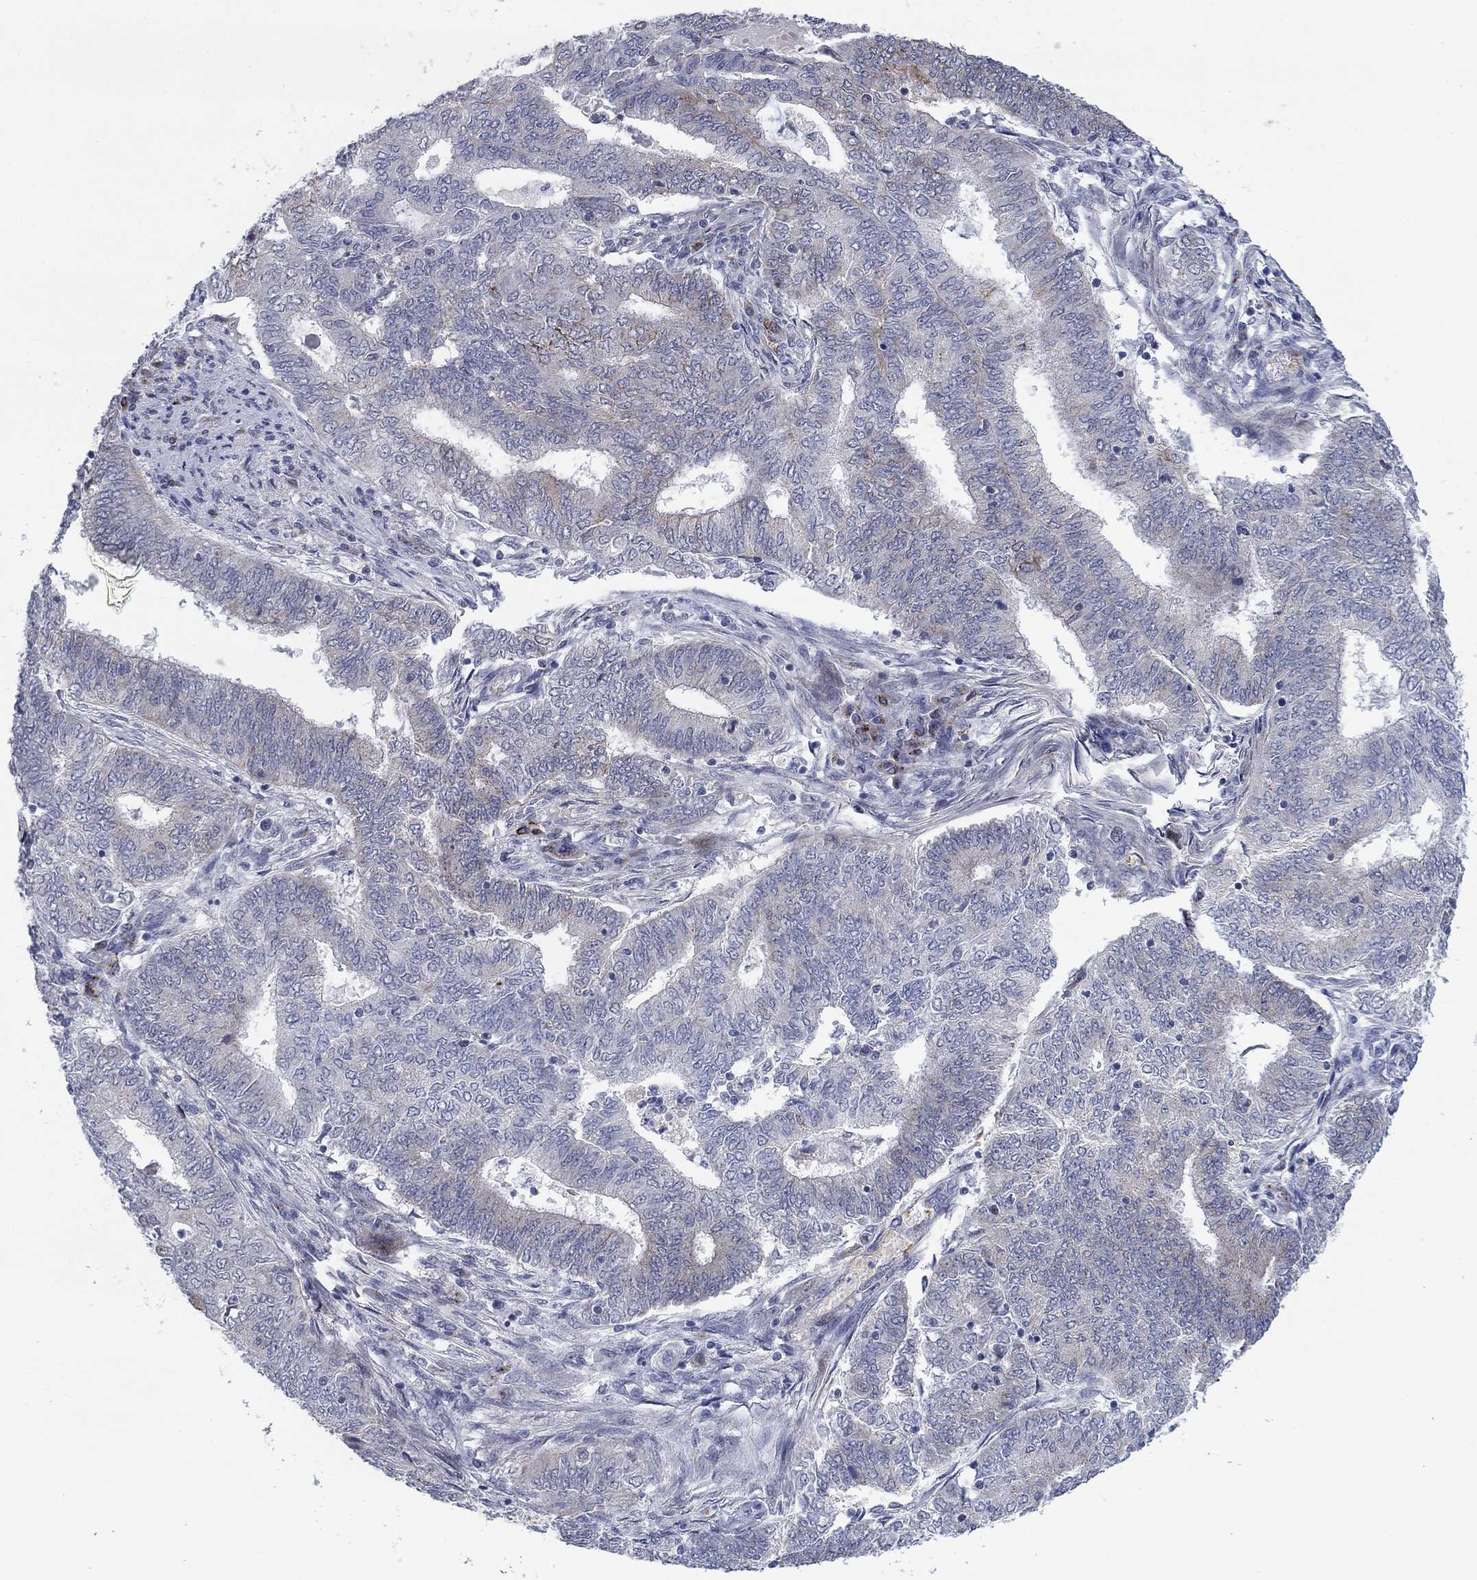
{"staining": {"intensity": "moderate", "quantity": "<25%", "location": "cytoplasmic/membranous"}, "tissue": "endometrial cancer", "cell_type": "Tumor cells", "image_type": "cancer", "snomed": [{"axis": "morphology", "description": "Adenocarcinoma, NOS"}, {"axis": "topography", "description": "Endometrium"}], "caption": "Human endometrial cancer stained with a protein marker demonstrates moderate staining in tumor cells.", "gene": "SDC1", "patient": {"sex": "female", "age": 62}}